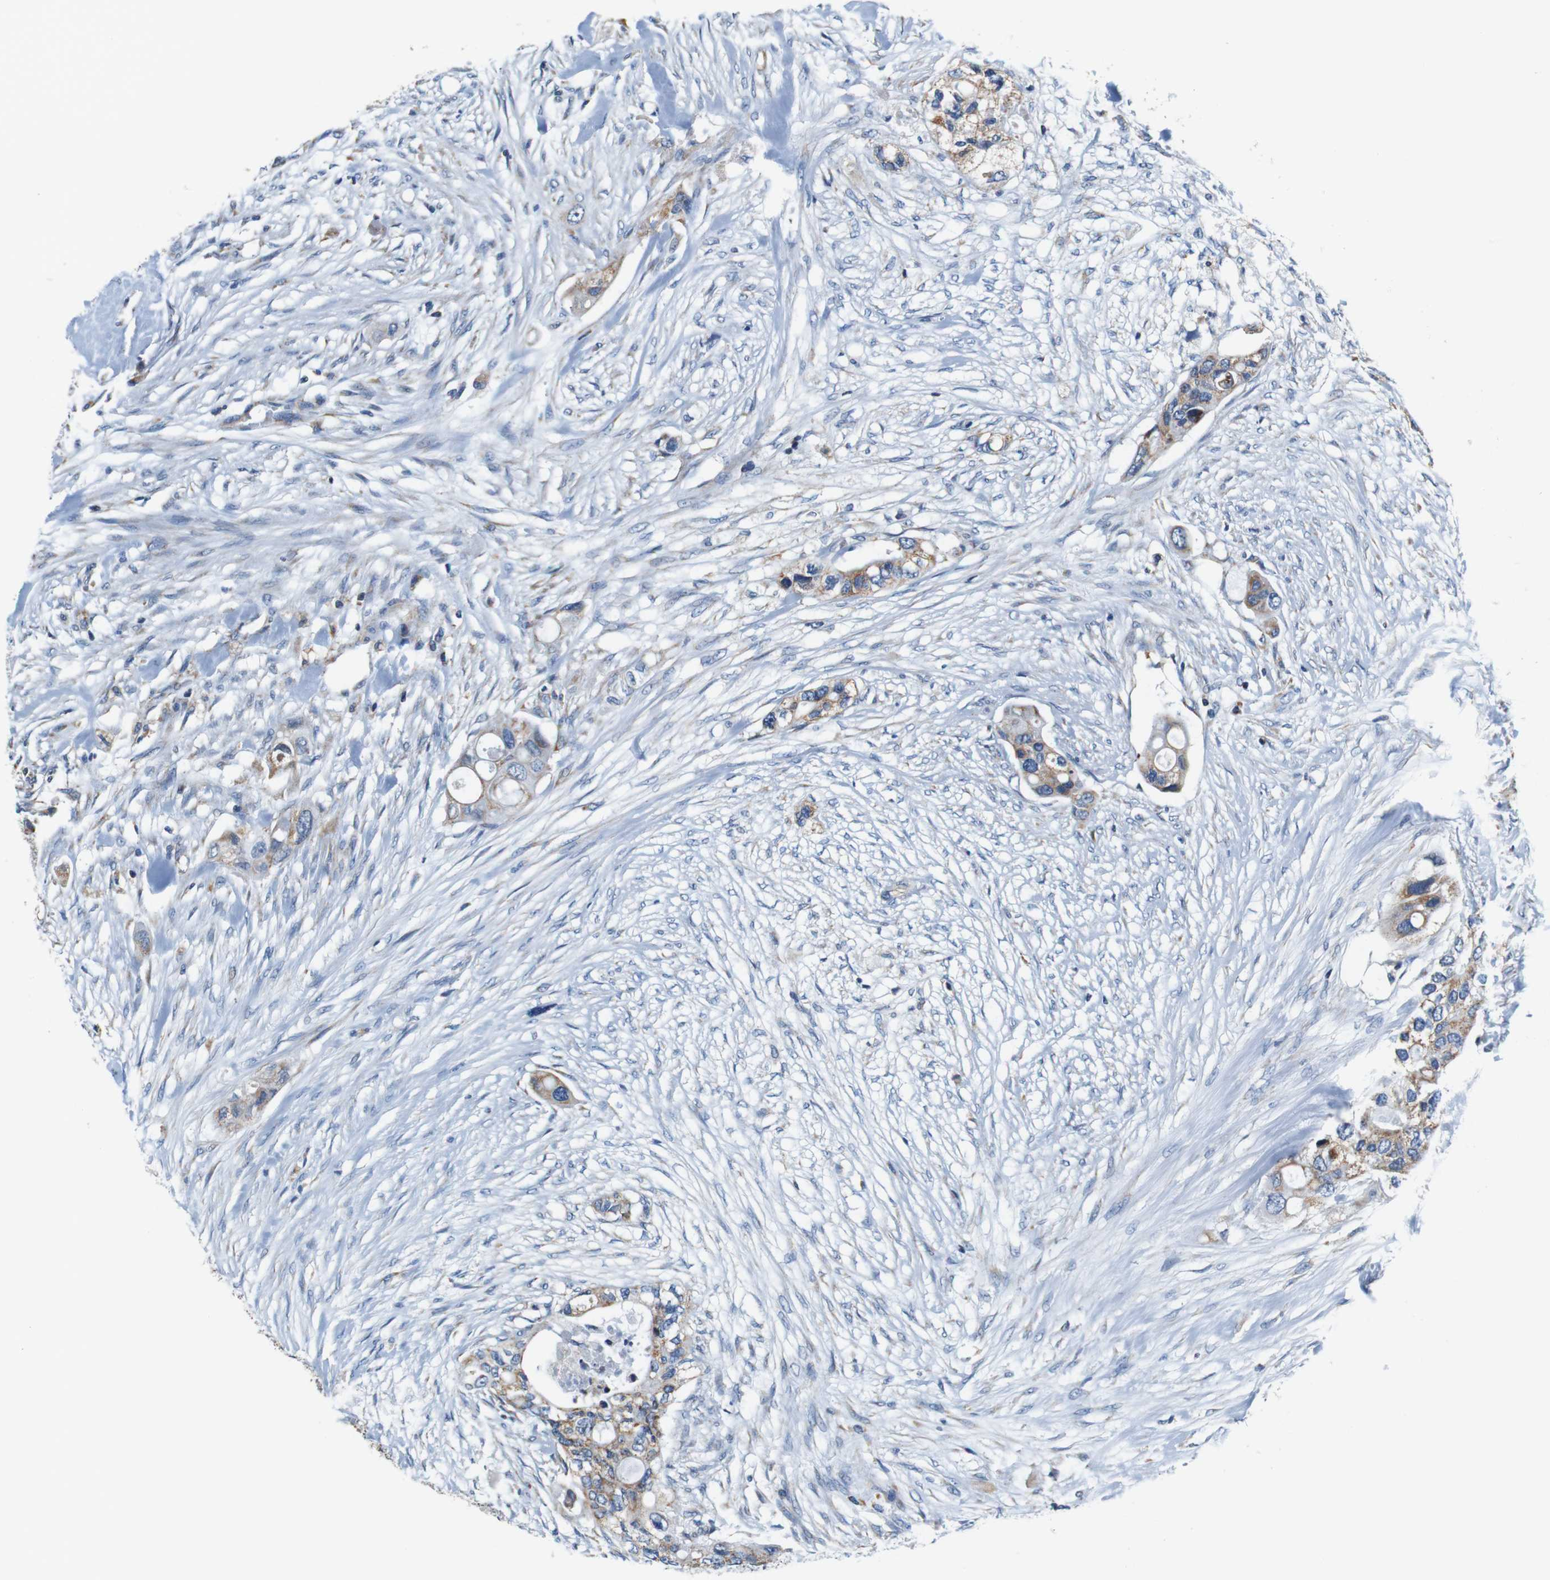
{"staining": {"intensity": "moderate", "quantity": ">75%", "location": "cytoplasmic/membranous"}, "tissue": "colorectal cancer", "cell_type": "Tumor cells", "image_type": "cancer", "snomed": [{"axis": "morphology", "description": "Adenocarcinoma, NOS"}, {"axis": "topography", "description": "Colon"}], "caption": "IHC (DAB) staining of human colorectal cancer shows moderate cytoplasmic/membranous protein staining in approximately >75% of tumor cells. (DAB IHC with brightfield microscopy, high magnification).", "gene": "LRP4", "patient": {"sex": "female", "age": 57}}